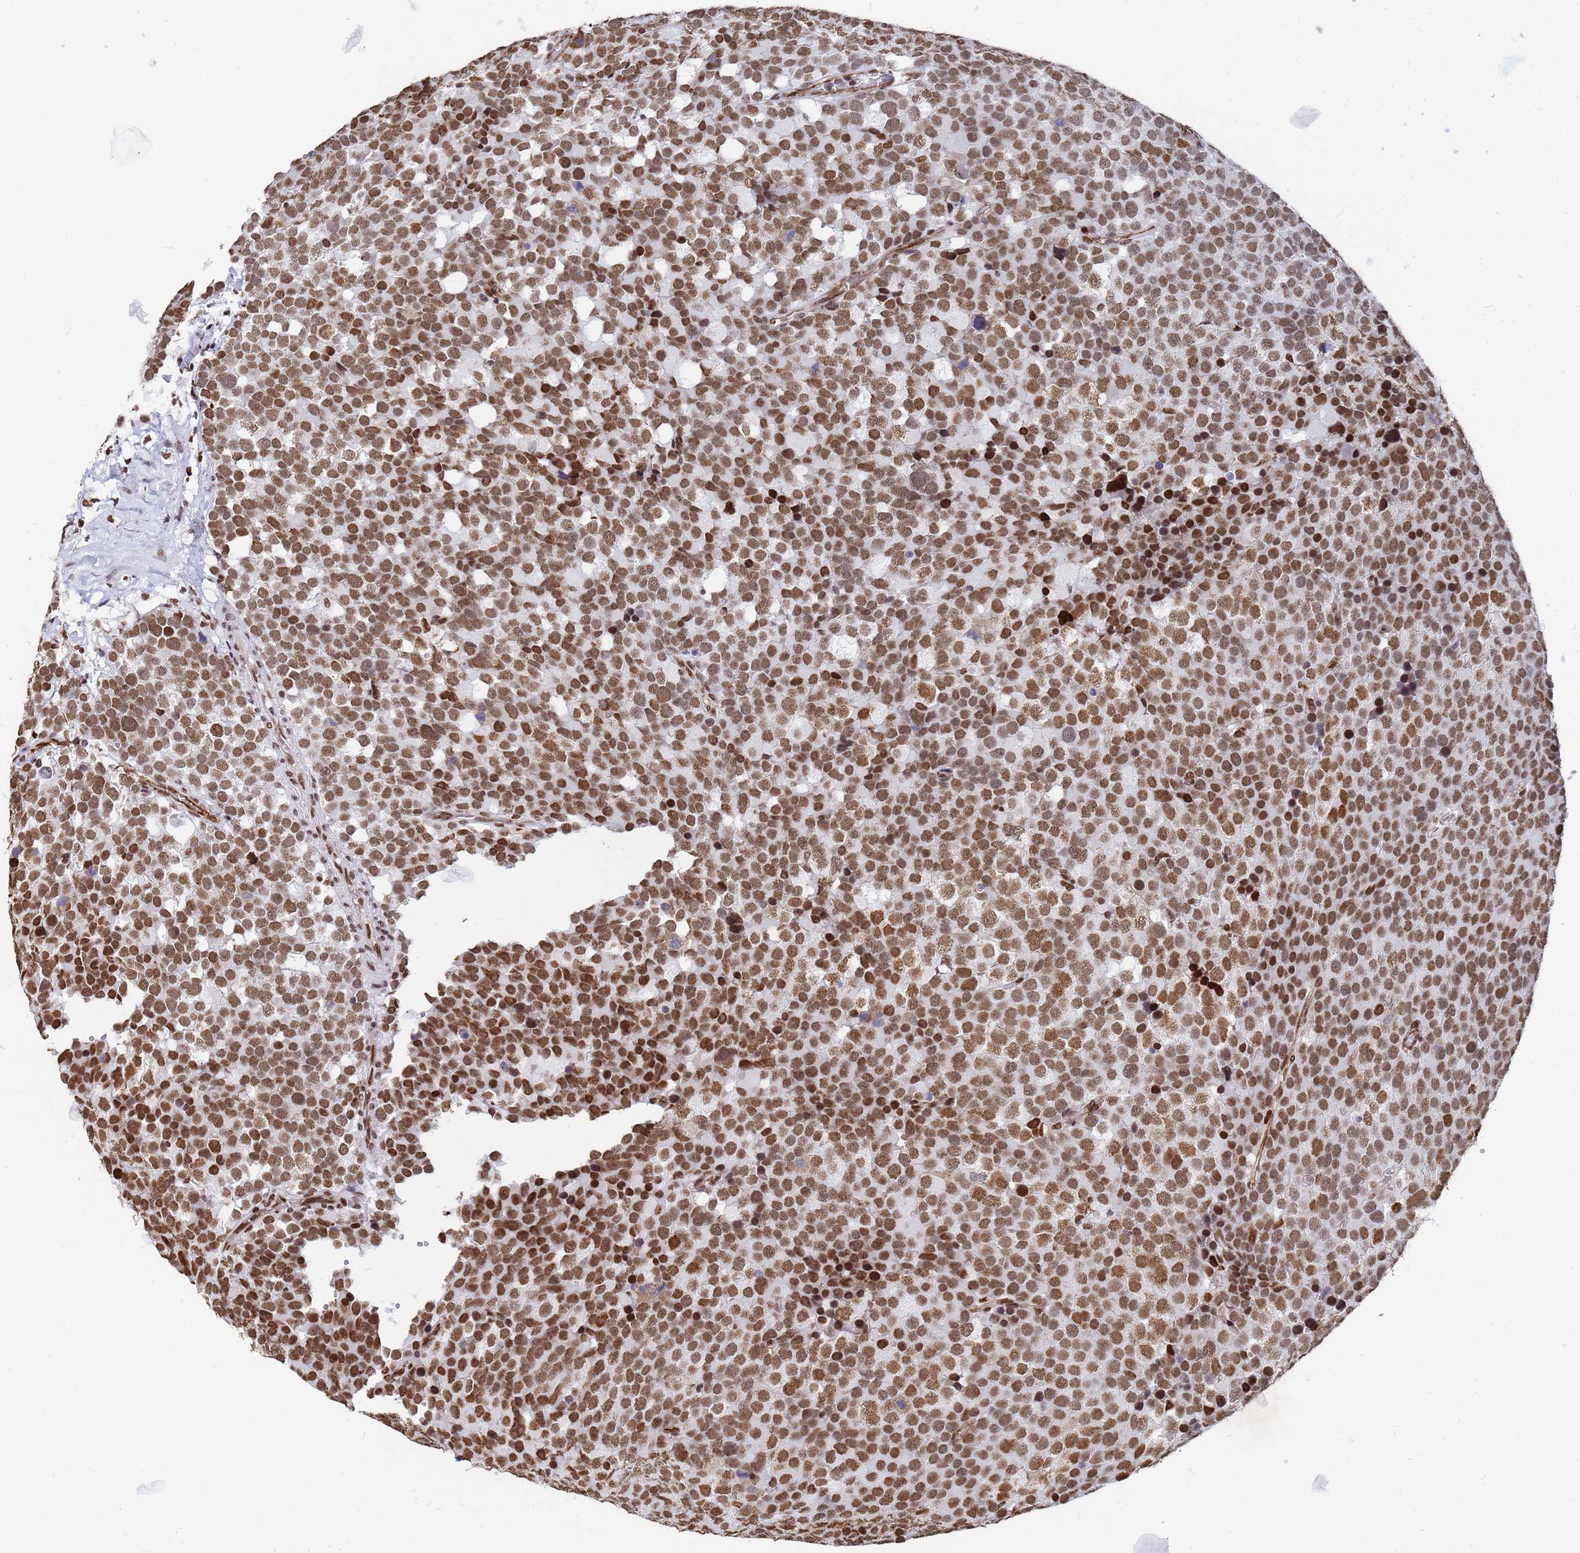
{"staining": {"intensity": "strong", "quantity": ">75%", "location": "nuclear"}, "tissue": "testis cancer", "cell_type": "Tumor cells", "image_type": "cancer", "snomed": [{"axis": "morphology", "description": "Seminoma, NOS"}, {"axis": "topography", "description": "Testis"}], "caption": "Testis cancer (seminoma) stained with a brown dye reveals strong nuclear positive positivity in approximately >75% of tumor cells.", "gene": "RAVER2", "patient": {"sex": "male", "age": 71}}